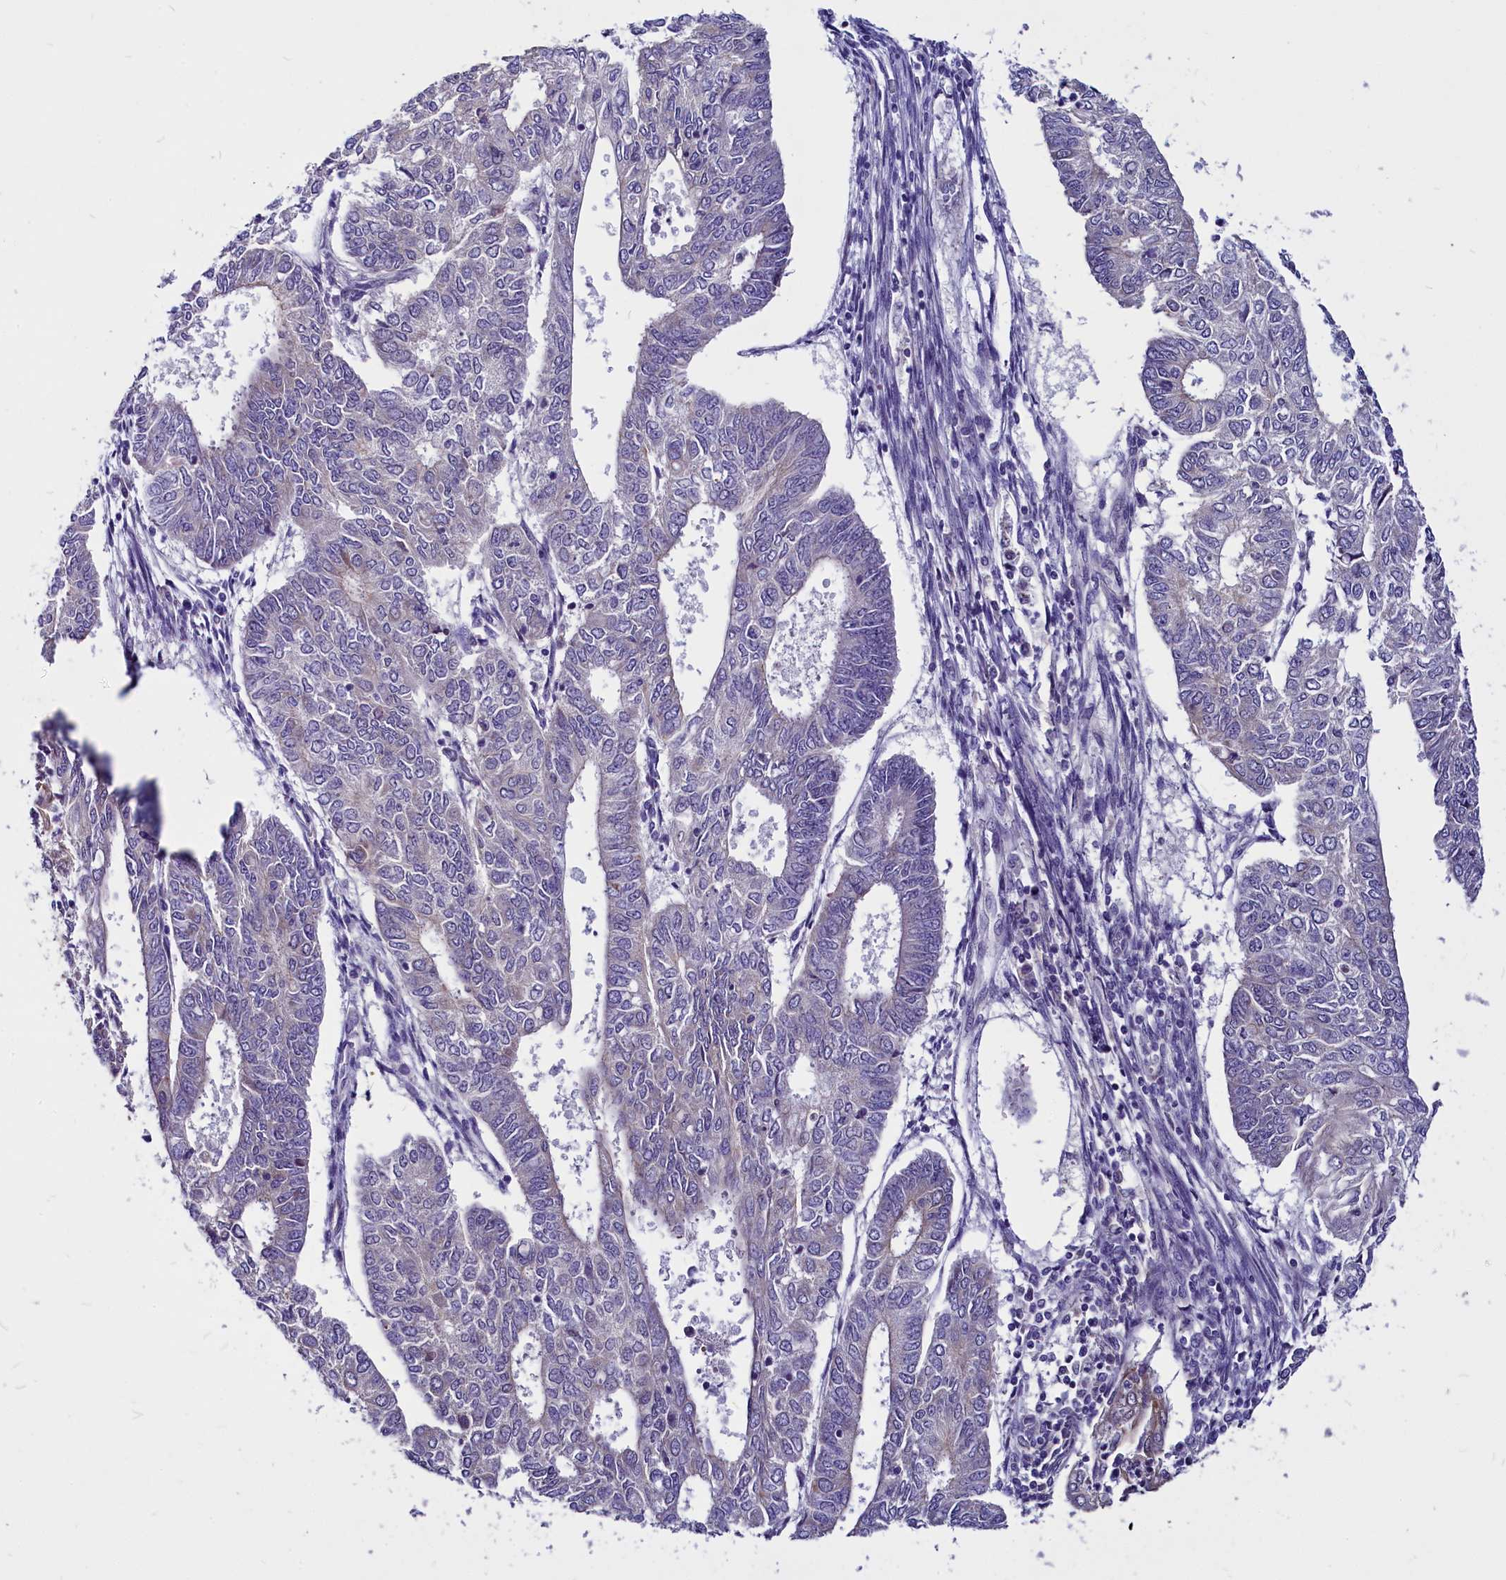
{"staining": {"intensity": "negative", "quantity": "none", "location": "none"}, "tissue": "endometrial cancer", "cell_type": "Tumor cells", "image_type": "cancer", "snomed": [{"axis": "morphology", "description": "Adenocarcinoma, NOS"}, {"axis": "topography", "description": "Endometrium"}], "caption": "High magnification brightfield microscopy of adenocarcinoma (endometrial) stained with DAB (brown) and counterstained with hematoxylin (blue): tumor cells show no significant staining.", "gene": "CEP170", "patient": {"sex": "female", "age": 68}}